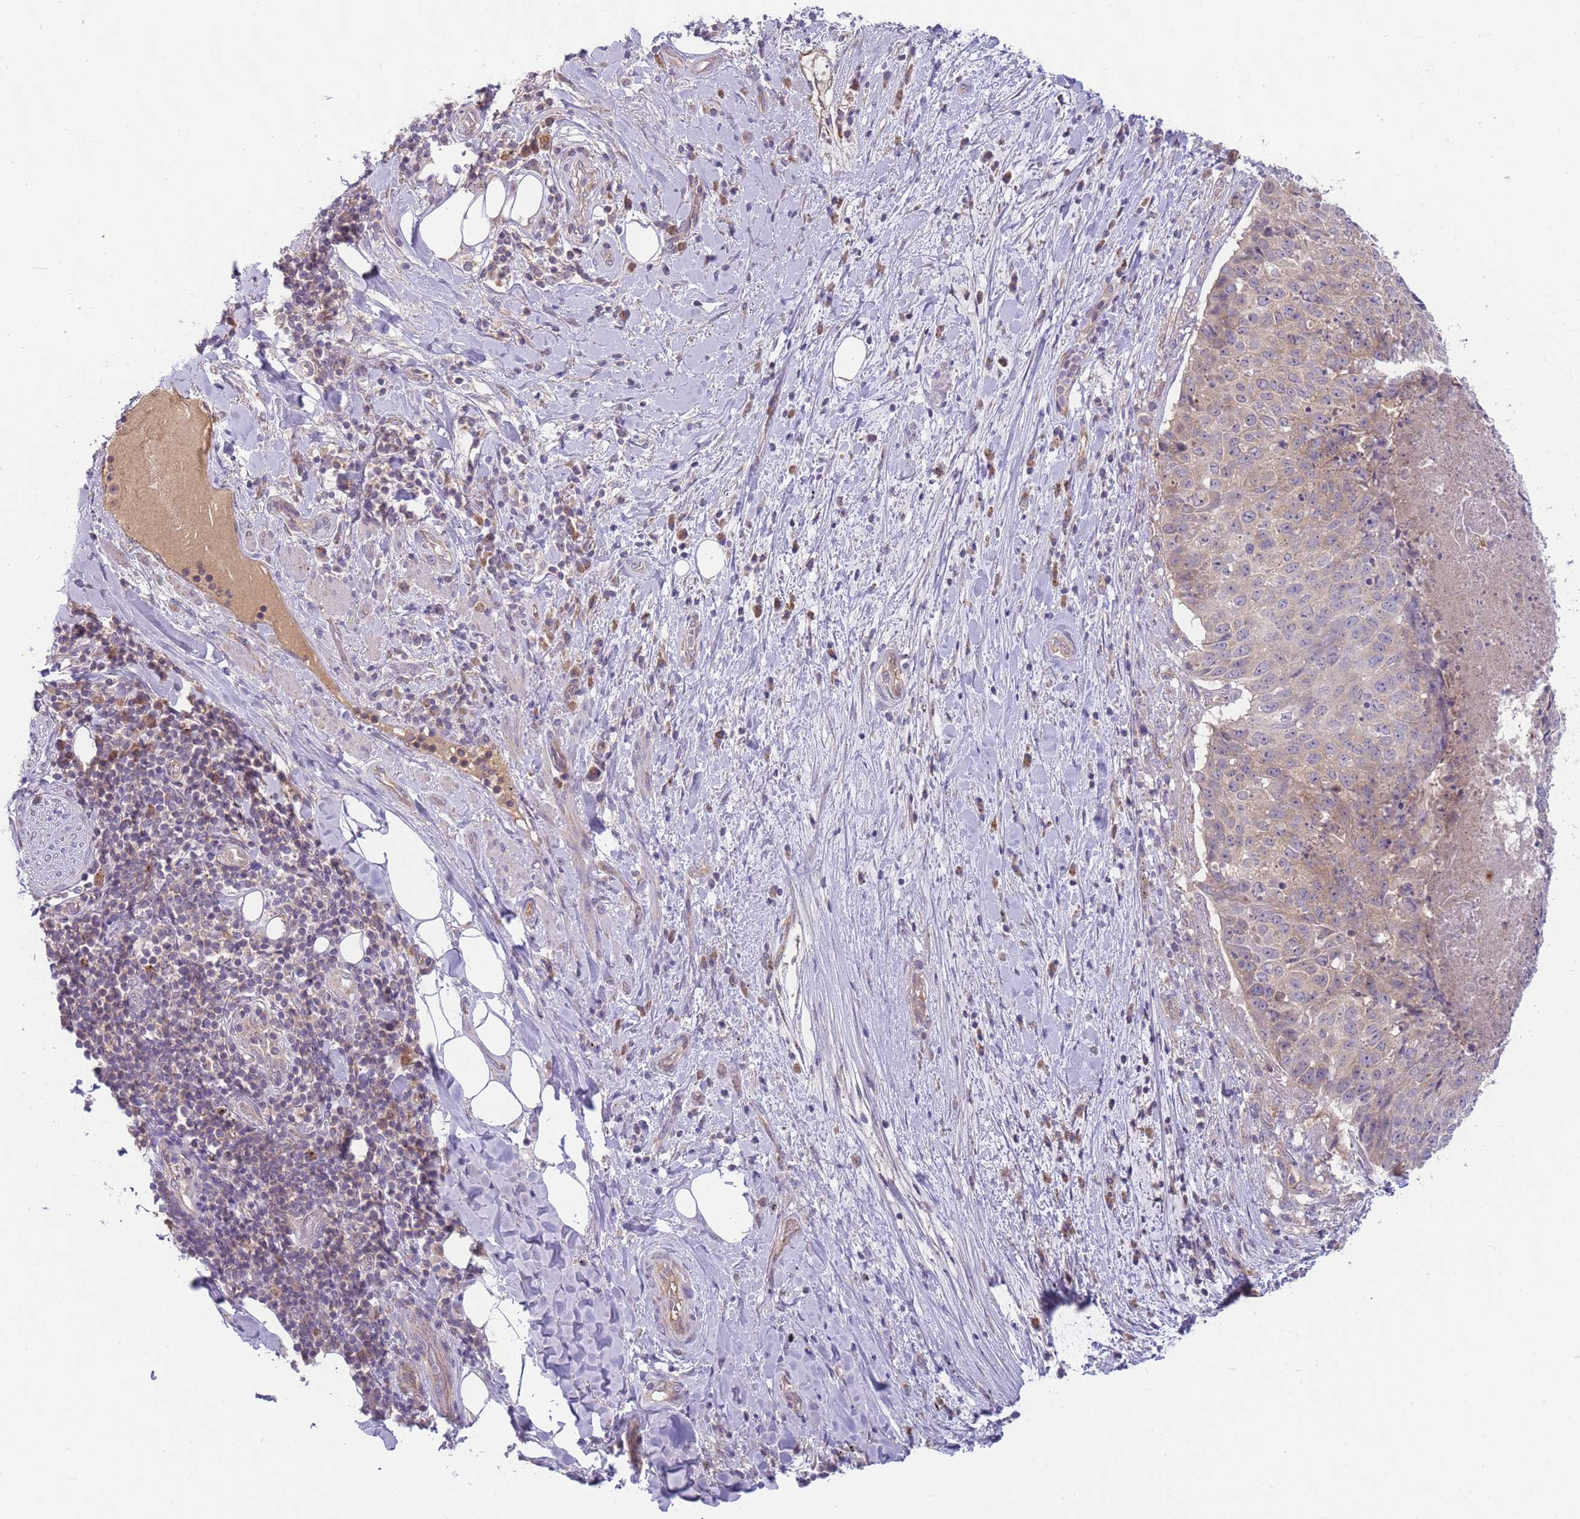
{"staining": {"intensity": "negative", "quantity": "none", "location": "none"}, "tissue": "adipose tissue", "cell_type": "Adipocytes", "image_type": "normal", "snomed": [{"axis": "morphology", "description": "Normal tissue, NOS"}, {"axis": "morphology", "description": "Squamous cell carcinoma, NOS"}, {"axis": "topography", "description": "Bronchus"}, {"axis": "topography", "description": "Lung"}], "caption": "An immunohistochemistry (IHC) micrograph of benign adipose tissue is shown. There is no staining in adipocytes of adipose tissue. (DAB IHC, high magnification).", "gene": "SKOR2", "patient": {"sex": "male", "age": 64}}